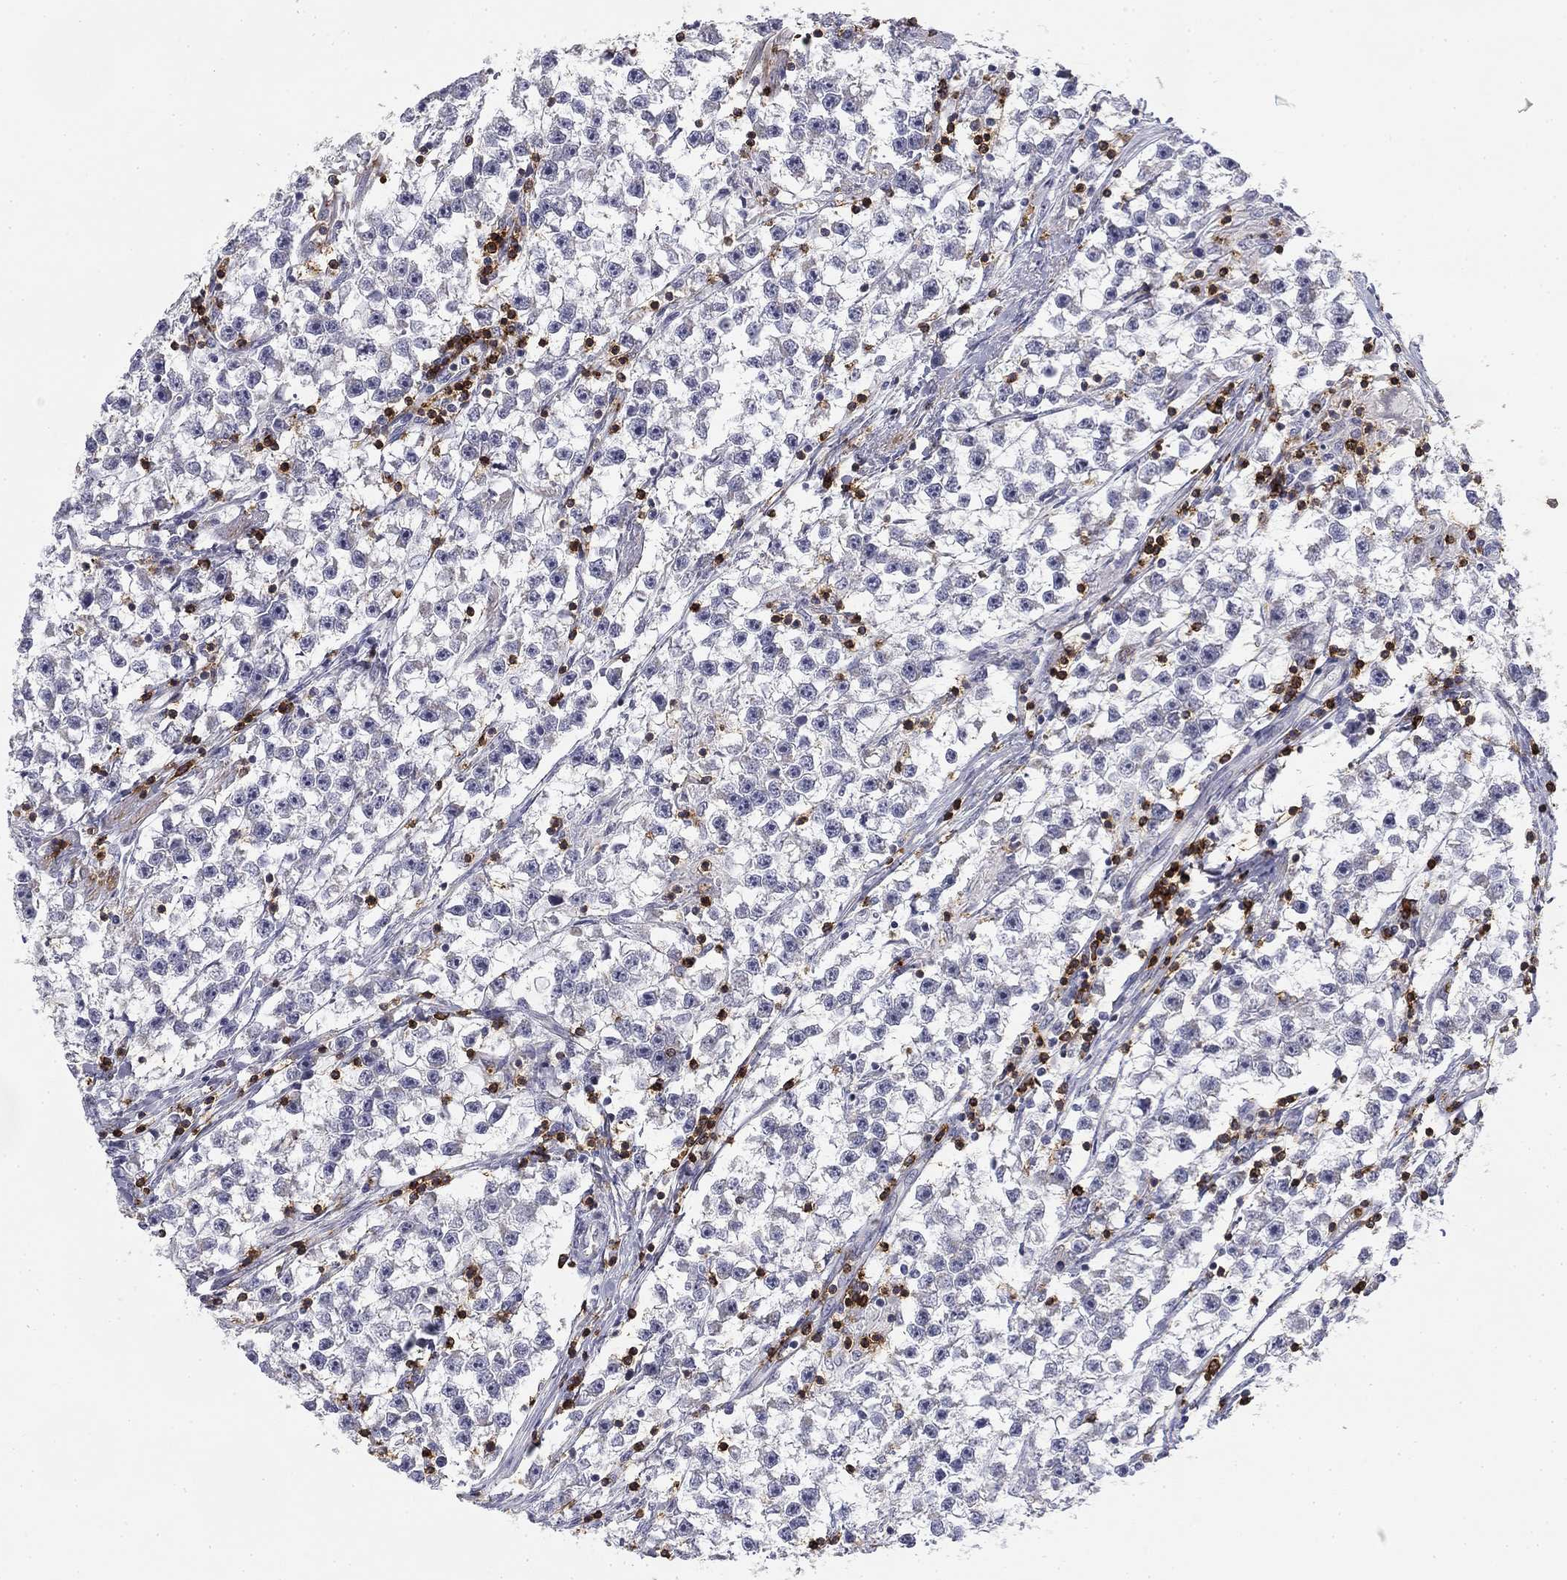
{"staining": {"intensity": "negative", "quantity": "none", "location": "none"}, "tissue": "testis cancer", "cell_type": "Tumor cells", "image_type": "cancer", "snomed": [{"axis": "morphology", "description": "Seminoma, NOS"}, {"axis": "topography", "description": "Testis"}], "caption": "Immunohistochemistry (IHC) image of testis cancer (seminoma) stained for a protein (brown), which demonstrates no positivity in tumor cells.", "gene": "TRAT1", "patient": {"sex": "male", "age": 59}}